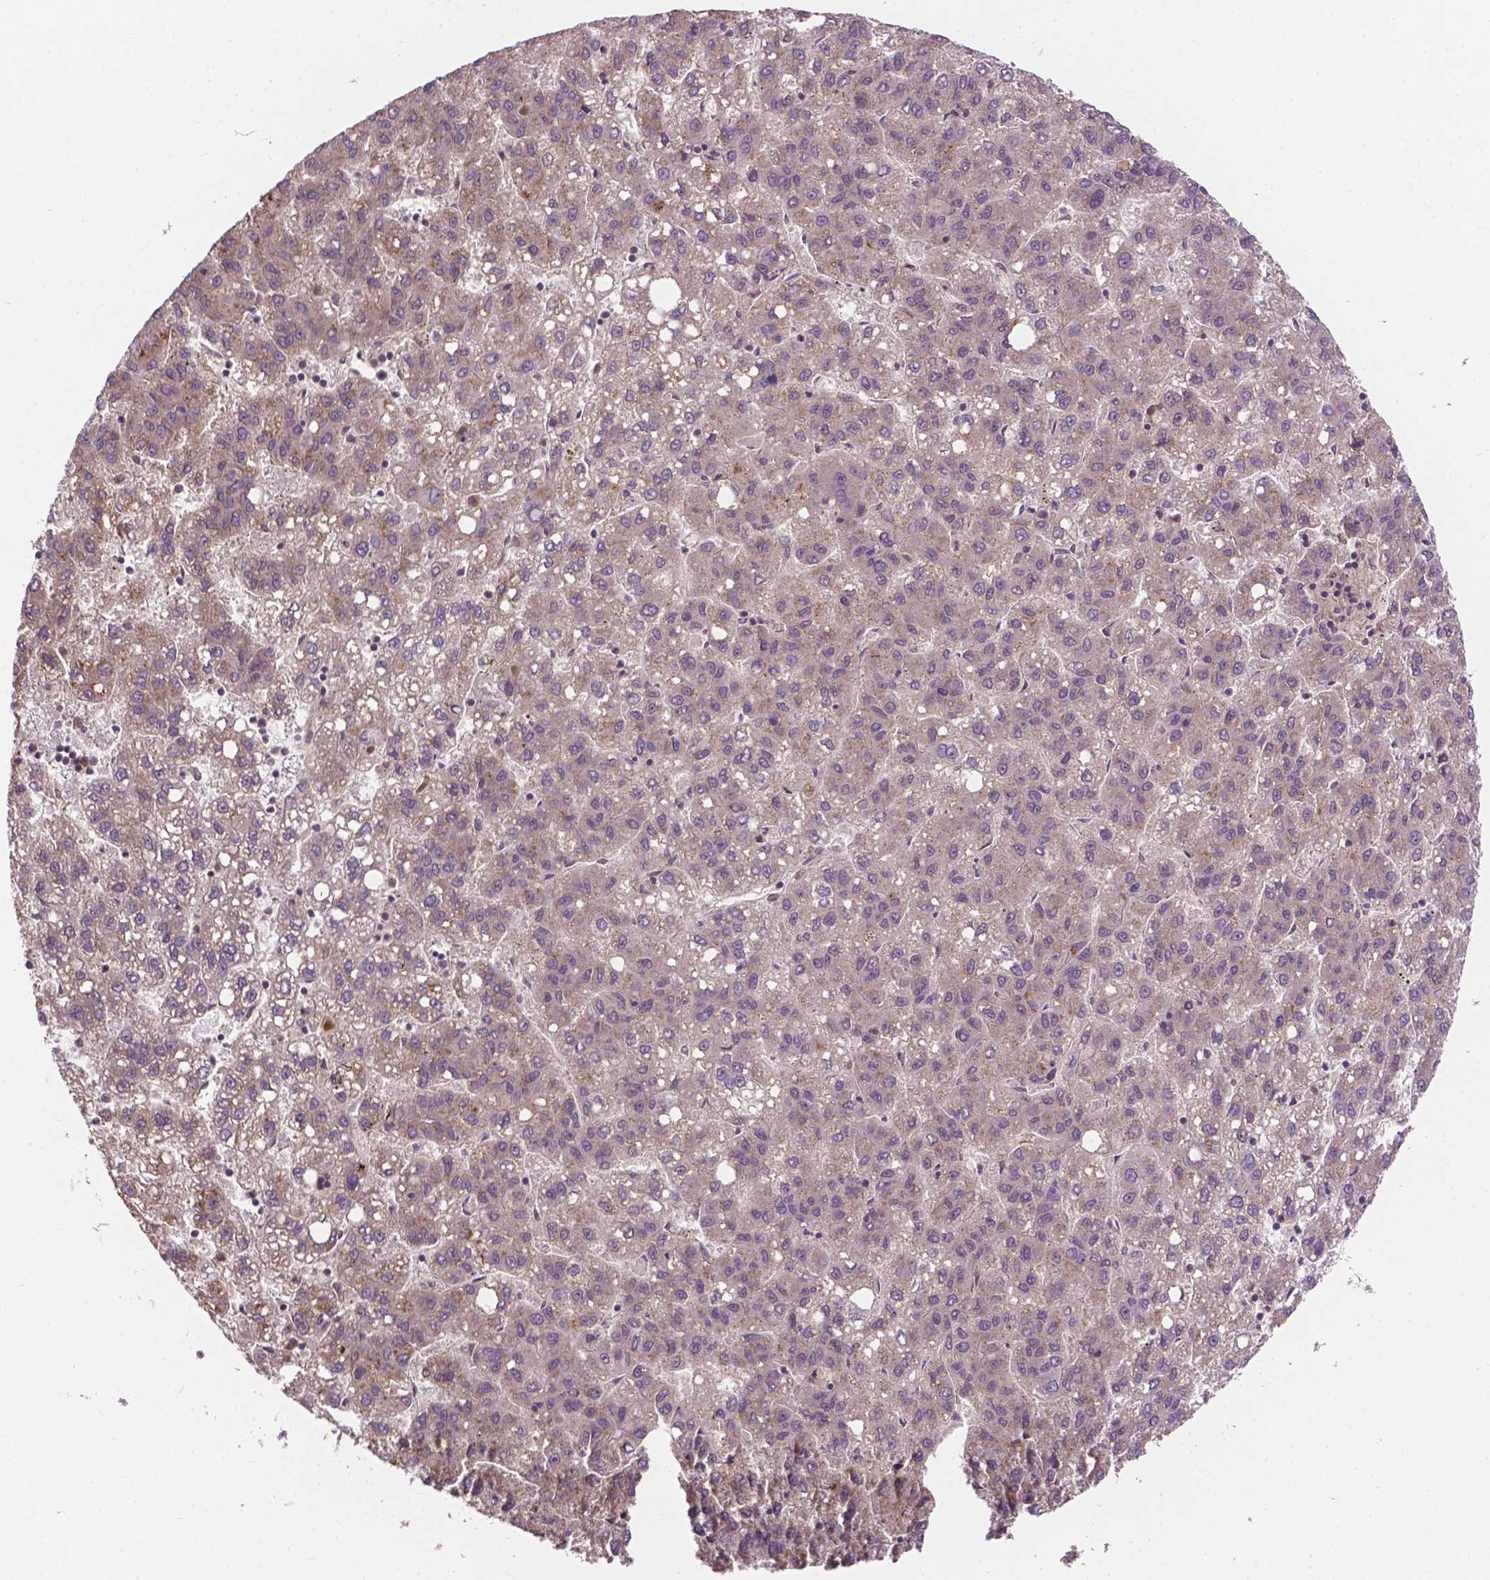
{"staining": {"intensity": "weak", "quantity": "<25%", "location": "cytoplasmic/membranous"}, "tissue": "liver cancer", "cell_type": "Tumor cells", "image_type": "cancer", "snomed": [{"axis": "morphology", "description": "Carcinoma, Hepatocellular, NOS"}, {"axis": "topography", "description": "Liver"}], "caption": "Tumor cells are negative for brown protein staining in liver cancer (hepatocellular carcinoma).", "gene": "PPP1CB", "patient": {"sex": "female", "age": 82}}